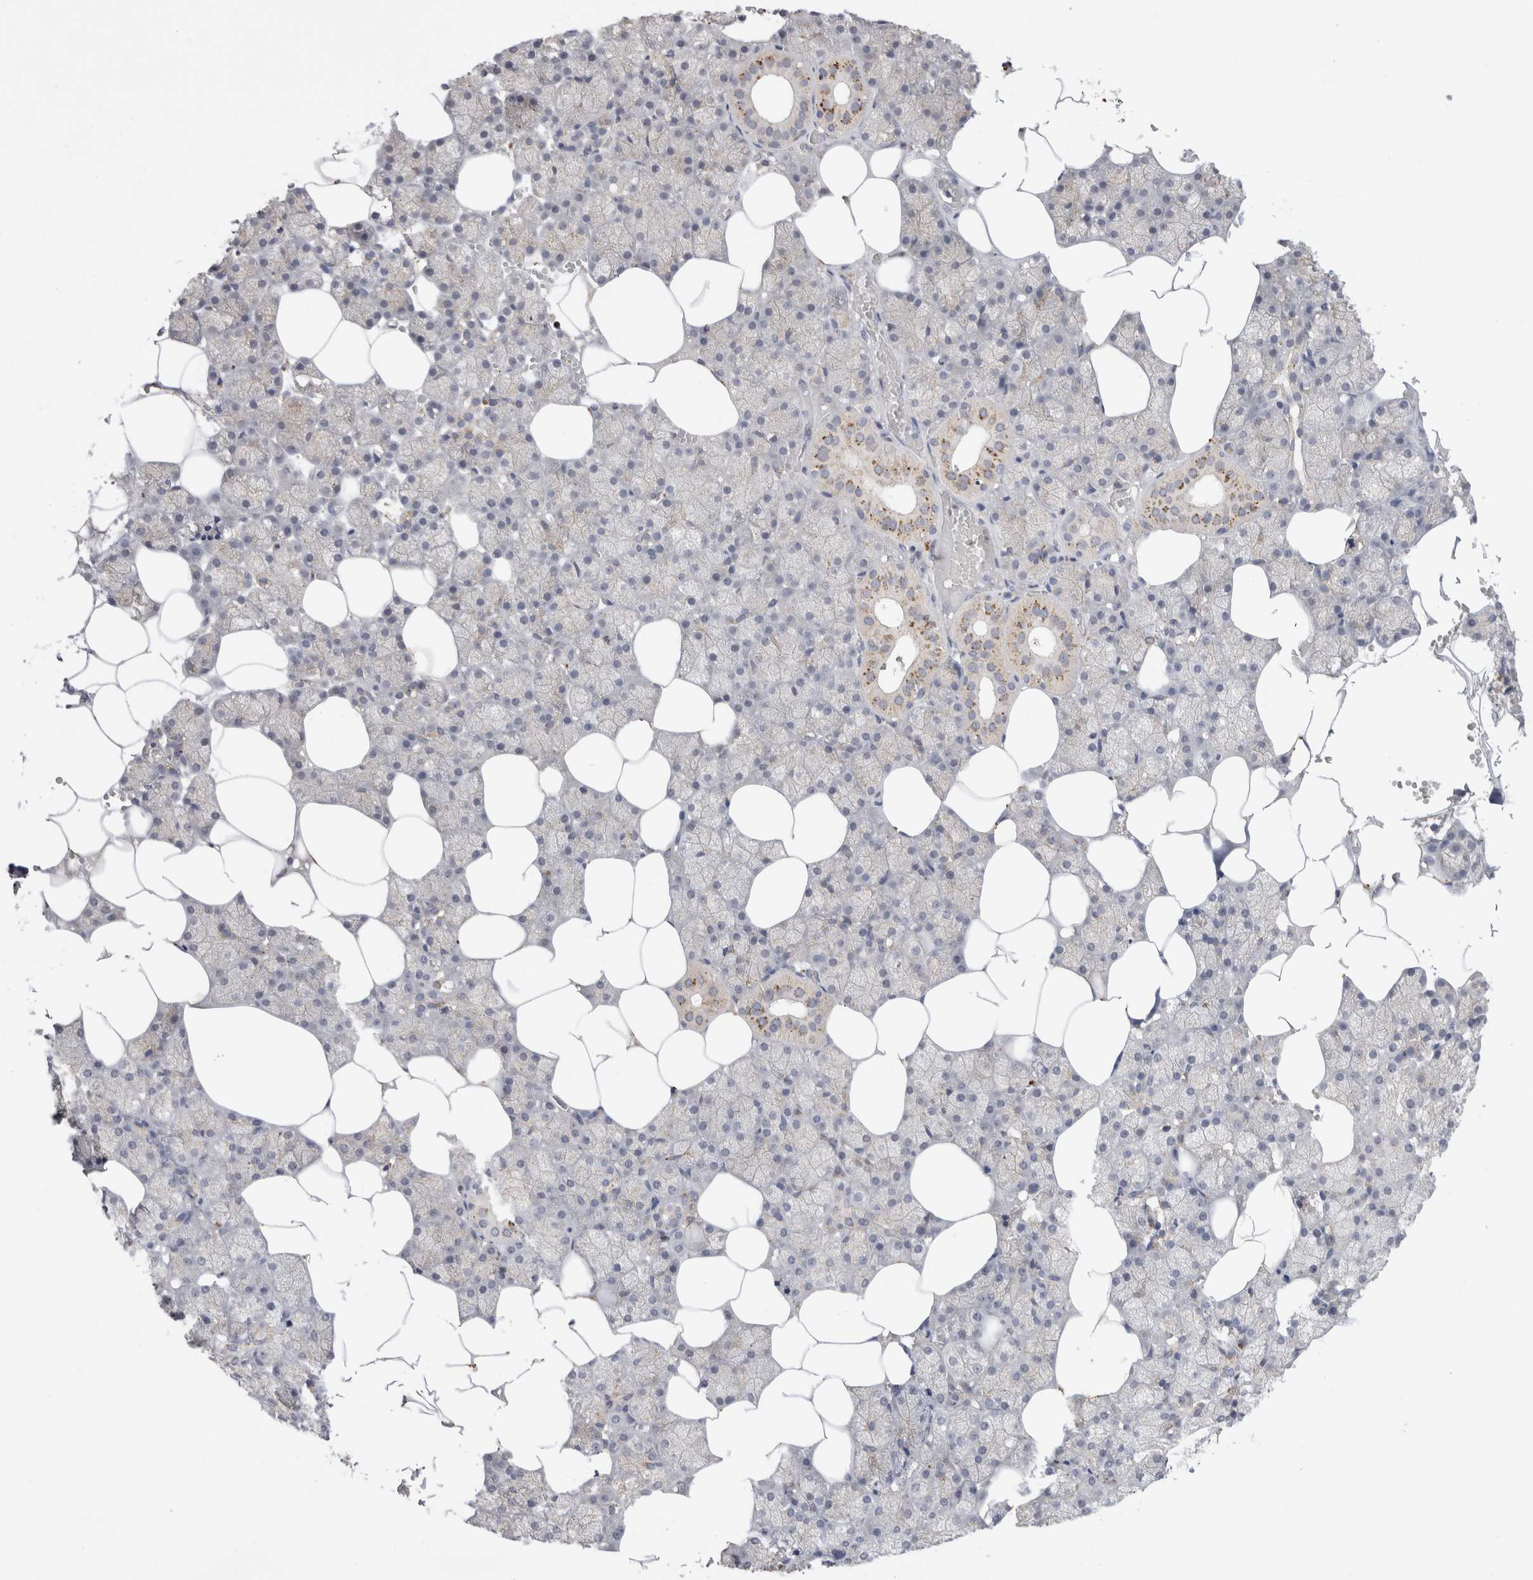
{"staining": {"intensity": "moderate", "quantity": "<25%", "location": "cytoplasmic/membranous"}, "tissue": "salivary gland", "cell_type": "Glandular cells", "image_type": "normal", "snomed": [{"axis": "morphology", "description": "Normal tissue, NOS"}, {"axis": "topography", "description": "Salivary gland"}], "caption": "Moderate cytoplasmic/membranous staining is appreciated in about <25% of glandular cells in benign salivary gland. (DAB IHC, brown staining for protein, blue staining for nuclei).", "gene": "GNS", "patient": {"sex": "male", "age": 62}}